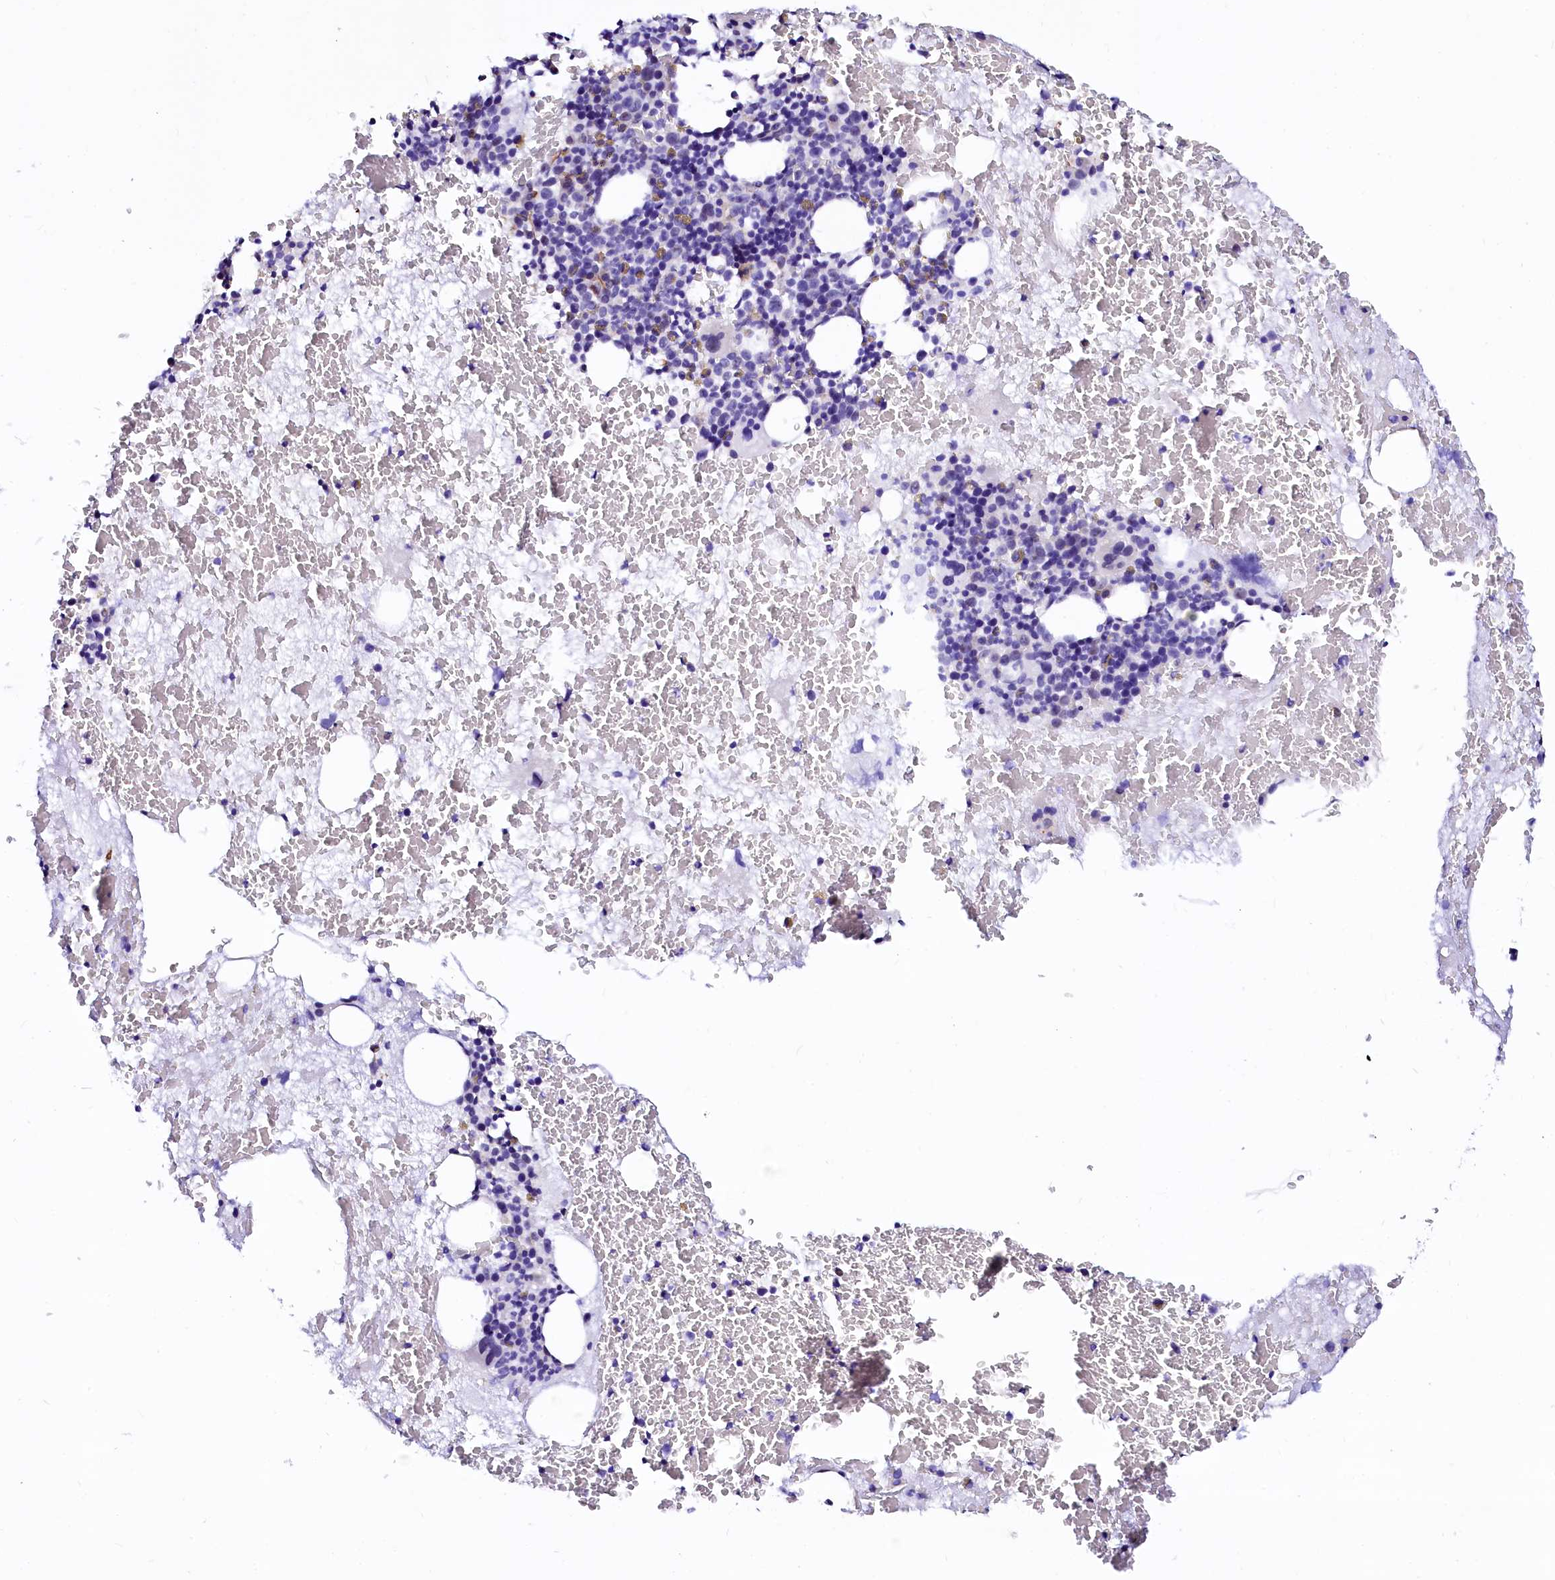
{"staining": {"intensity": "negative", "quantity": "none", "location": "none"}, "tissue": "bone marrow", "cell_type": "Hematopoietic cells", "image_type": "normal", "snomed": [{"axis": "morphology", "description": "Normal tissue, NOS"}, {"axis": "topography", "description": "Bone marrow"}], "caption": "Photomicrograph shows no significant protein positivity in hematopoietic cells of normal bone marrow. The staining was performed using DAB (3,3'-diaminobenzidine) to visualize the protein expression in brown, while the nuclei were stained in blue with hematoxylin (Magnification: 20x).", "gene": "SFR1", "patient": {"sex": "male", "age": 89}}